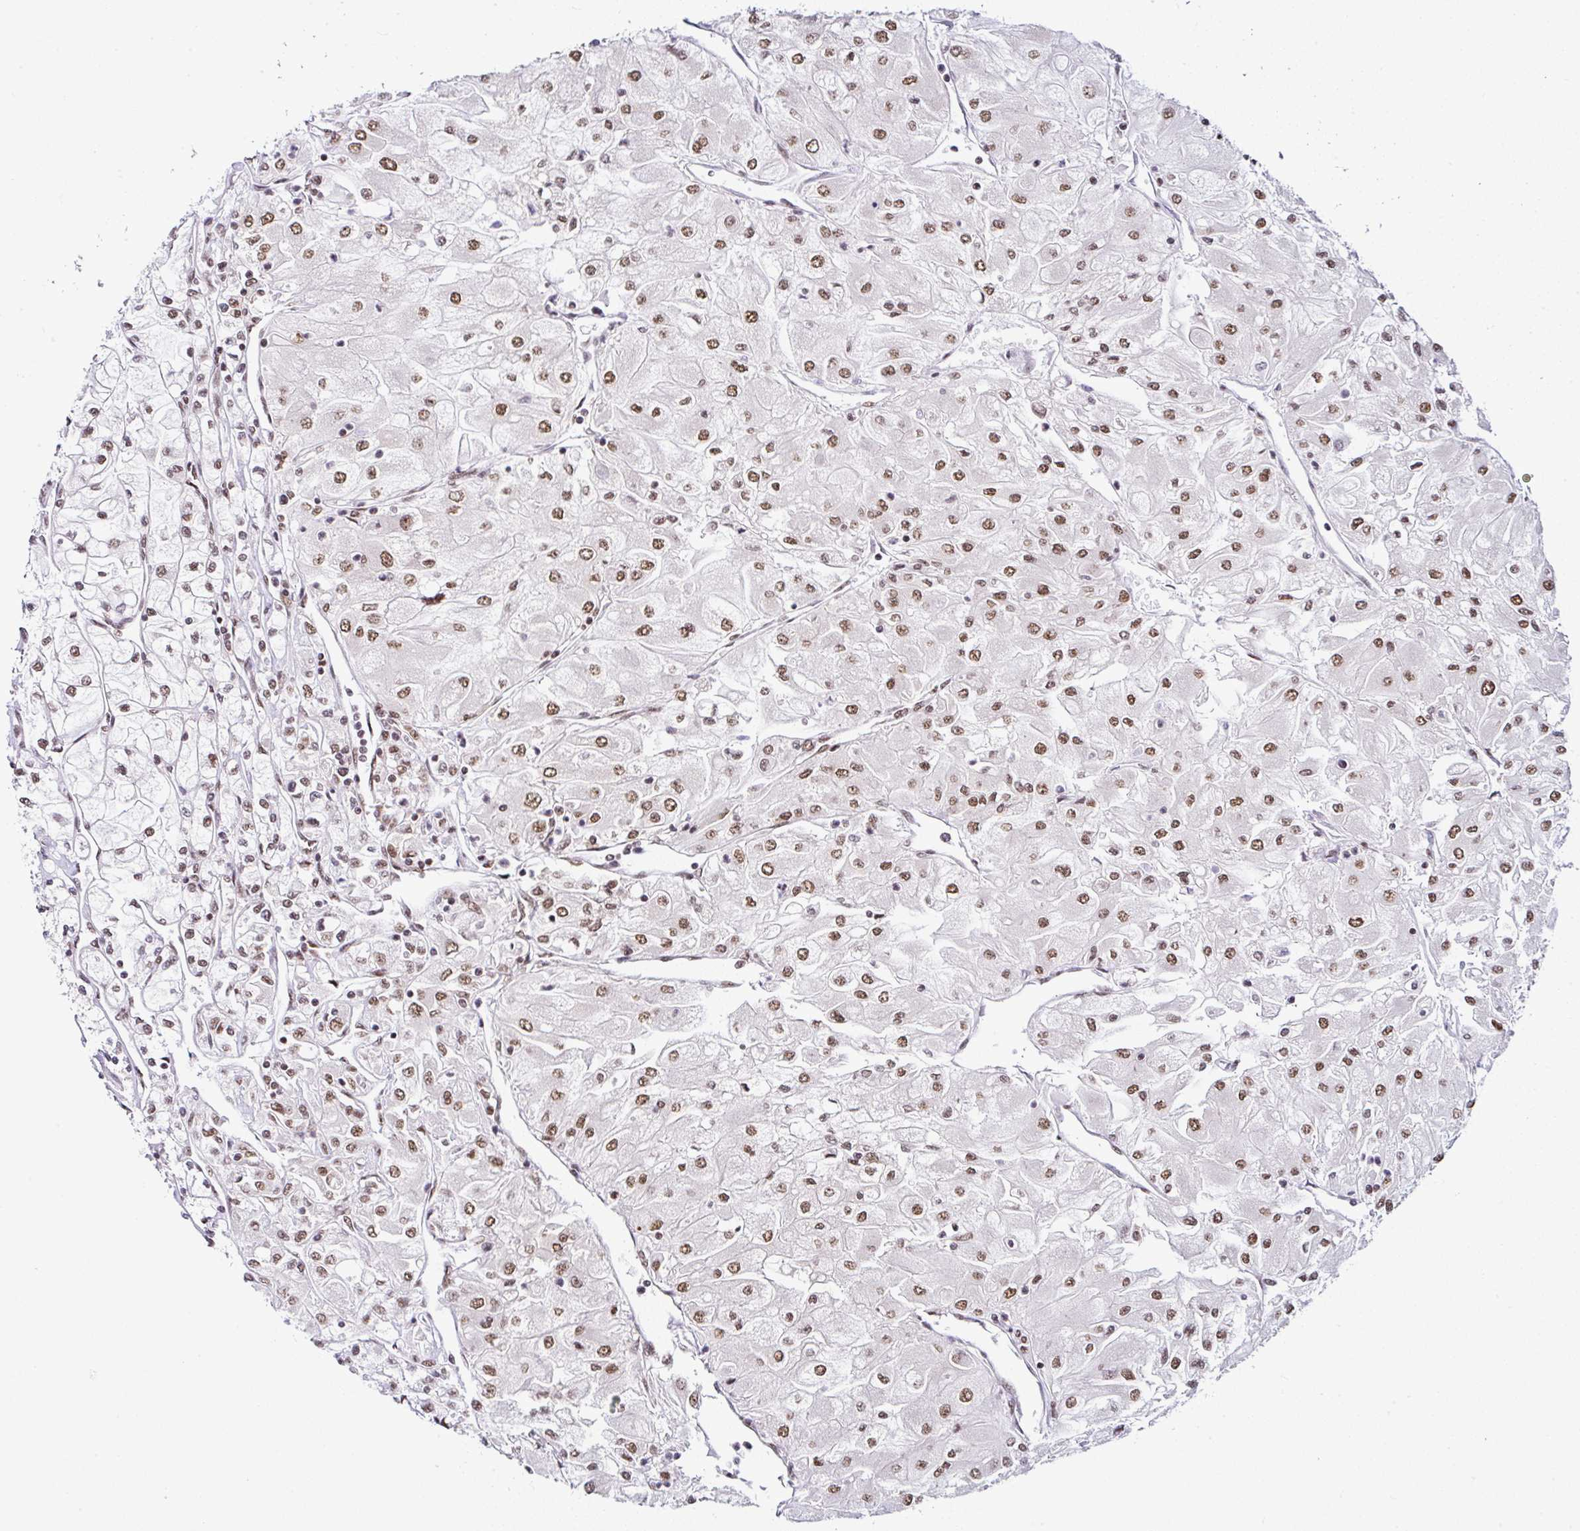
{"staining": {"intensity": "moderate", "quantity": ">75%", "location": "nuclear"}, "tissue": "renal cancer", "cell_type": "Tumor cells", "image_type": "cancer", "snomed": [{"axis": "morphology", "description": "Adenocarcinoma, NOS"}, {"axis": "topography", "description": "Kidney"}], "caption": "Protein analysis of renal adenocarcinoma tissue displays moderate nuclear positivity in approximately >75% of tumor cells.", "gene": "PTPN2", "patient": {"sex": "male", "age": 80}}